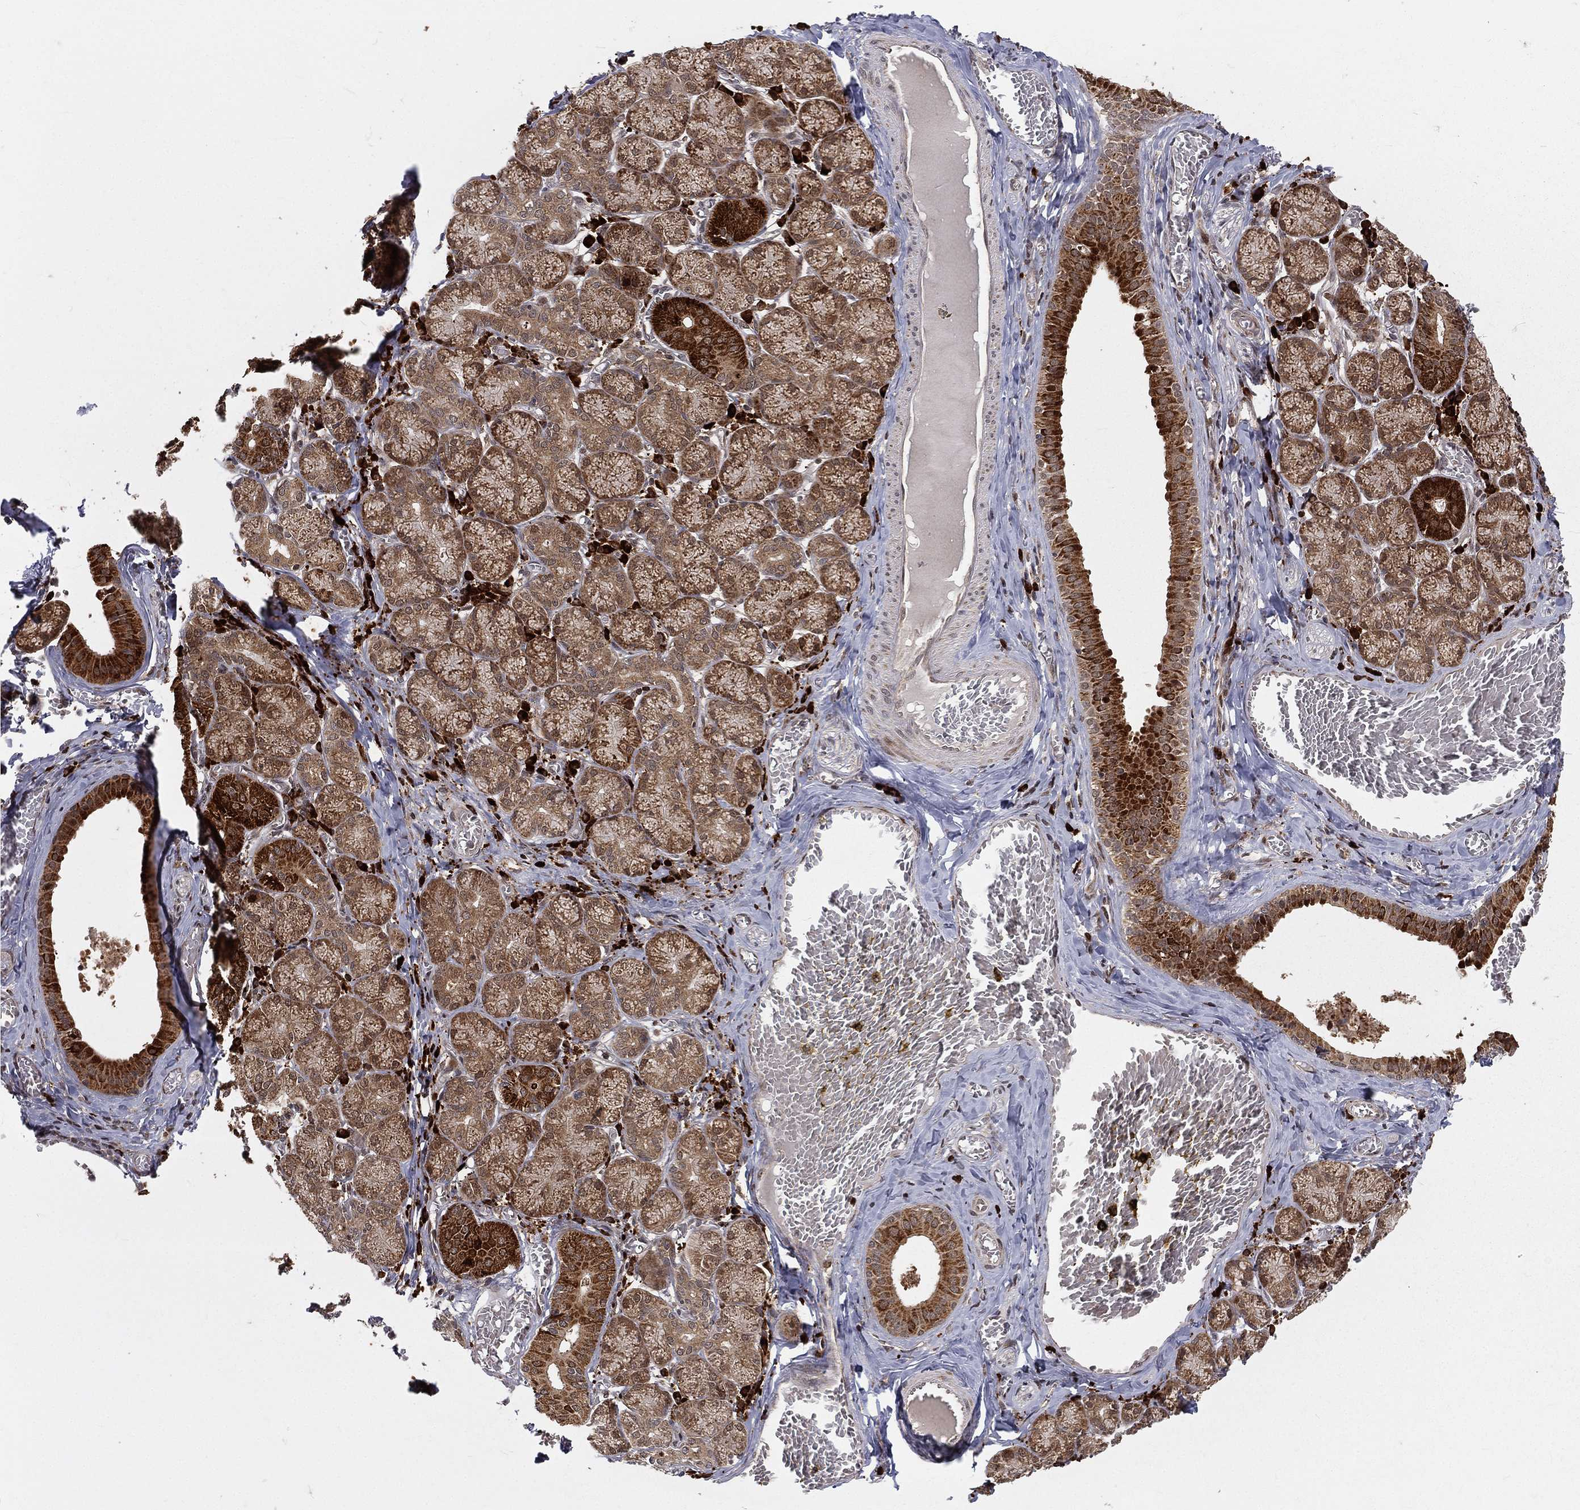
{"staining": {"intensity": "moderate", "quantity": ">75%", "location": "cytoplasmic/membranous"}, "tissue": "salivary gland", "cell_type": "Glandular cells", "image_type": "normal", "snomed": [{"axis": "morphology", "description": "Normal tissue, NOS"}, {"axis": "topography", "description": "Salivary gland"}, {"axis": "topography", "description": "Peripheral nerve tissue"}], "caption": "Immunohistochemistry (IHC) staining of normal salivary gland, which shows medium levels of moderate cytoplasmic/membranous staining in about >75% of glandular cells indicating moderate cytoplasmic/membranous protein staining. The staining was performed using DAB (3,3'-diaminobenzidine) (brown) for protein detection and nuclei were counterstained in hematoxylin (blue).", "gene": "MDM2", "patient": {"sex": "female", "age": 24}}